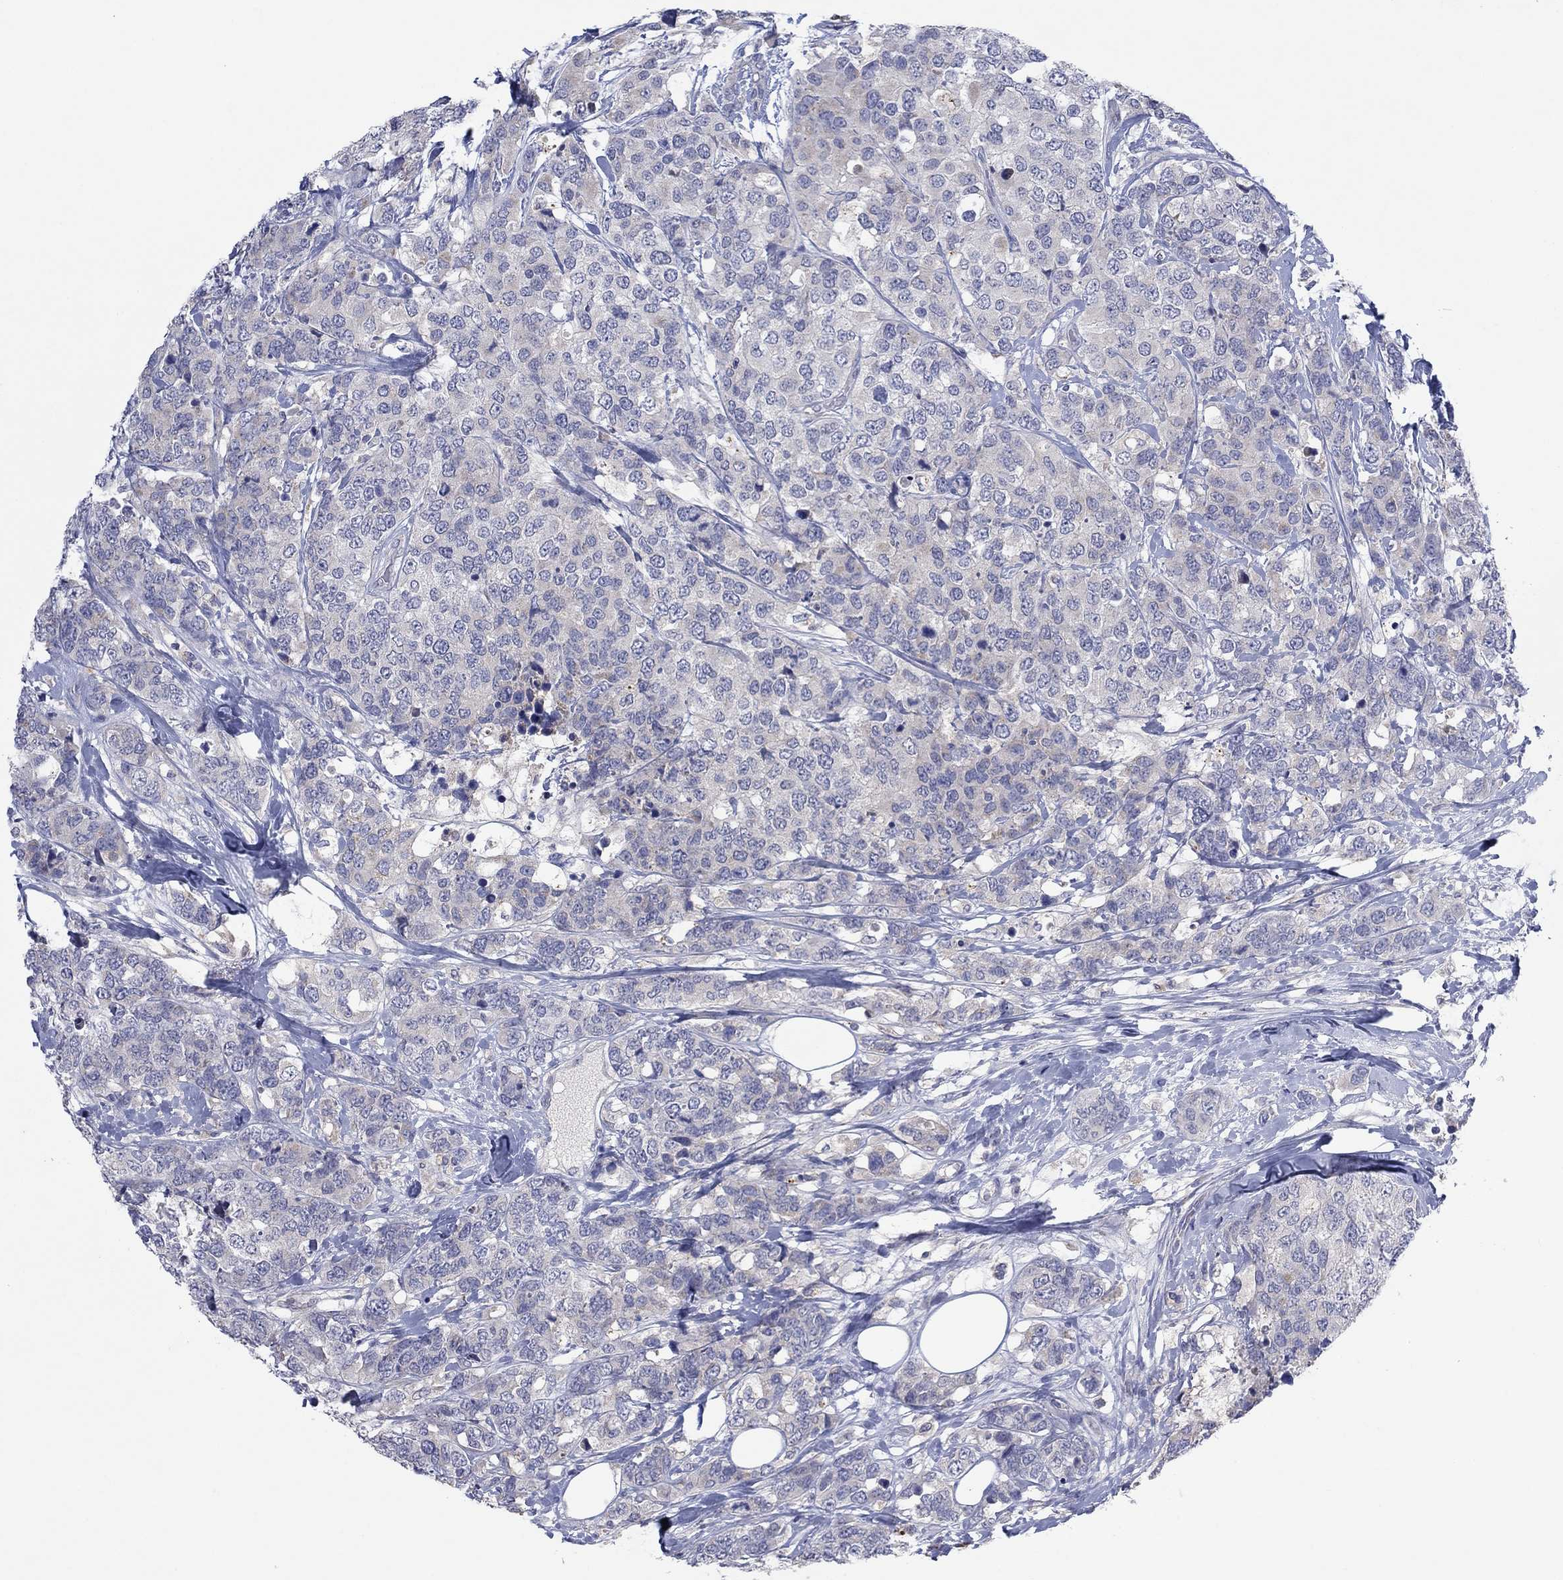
{"staining": {"intensity": "negative", "quantity": "none", "location": "none"}, "tissue": "breast cancer", "cell_type": "Tumor cells", "image_type": "cancer", "snomed": [{"axis": "morphology", "description": "Lobular carcinoma"}, {"axis": "topography", "description": "Breast"}], "caption": "Tumor cells are negative for protein expression in human breast lobular carcinoma.", "gene": "PLCL2", "patient": {"sex": "female", "age": 59}}